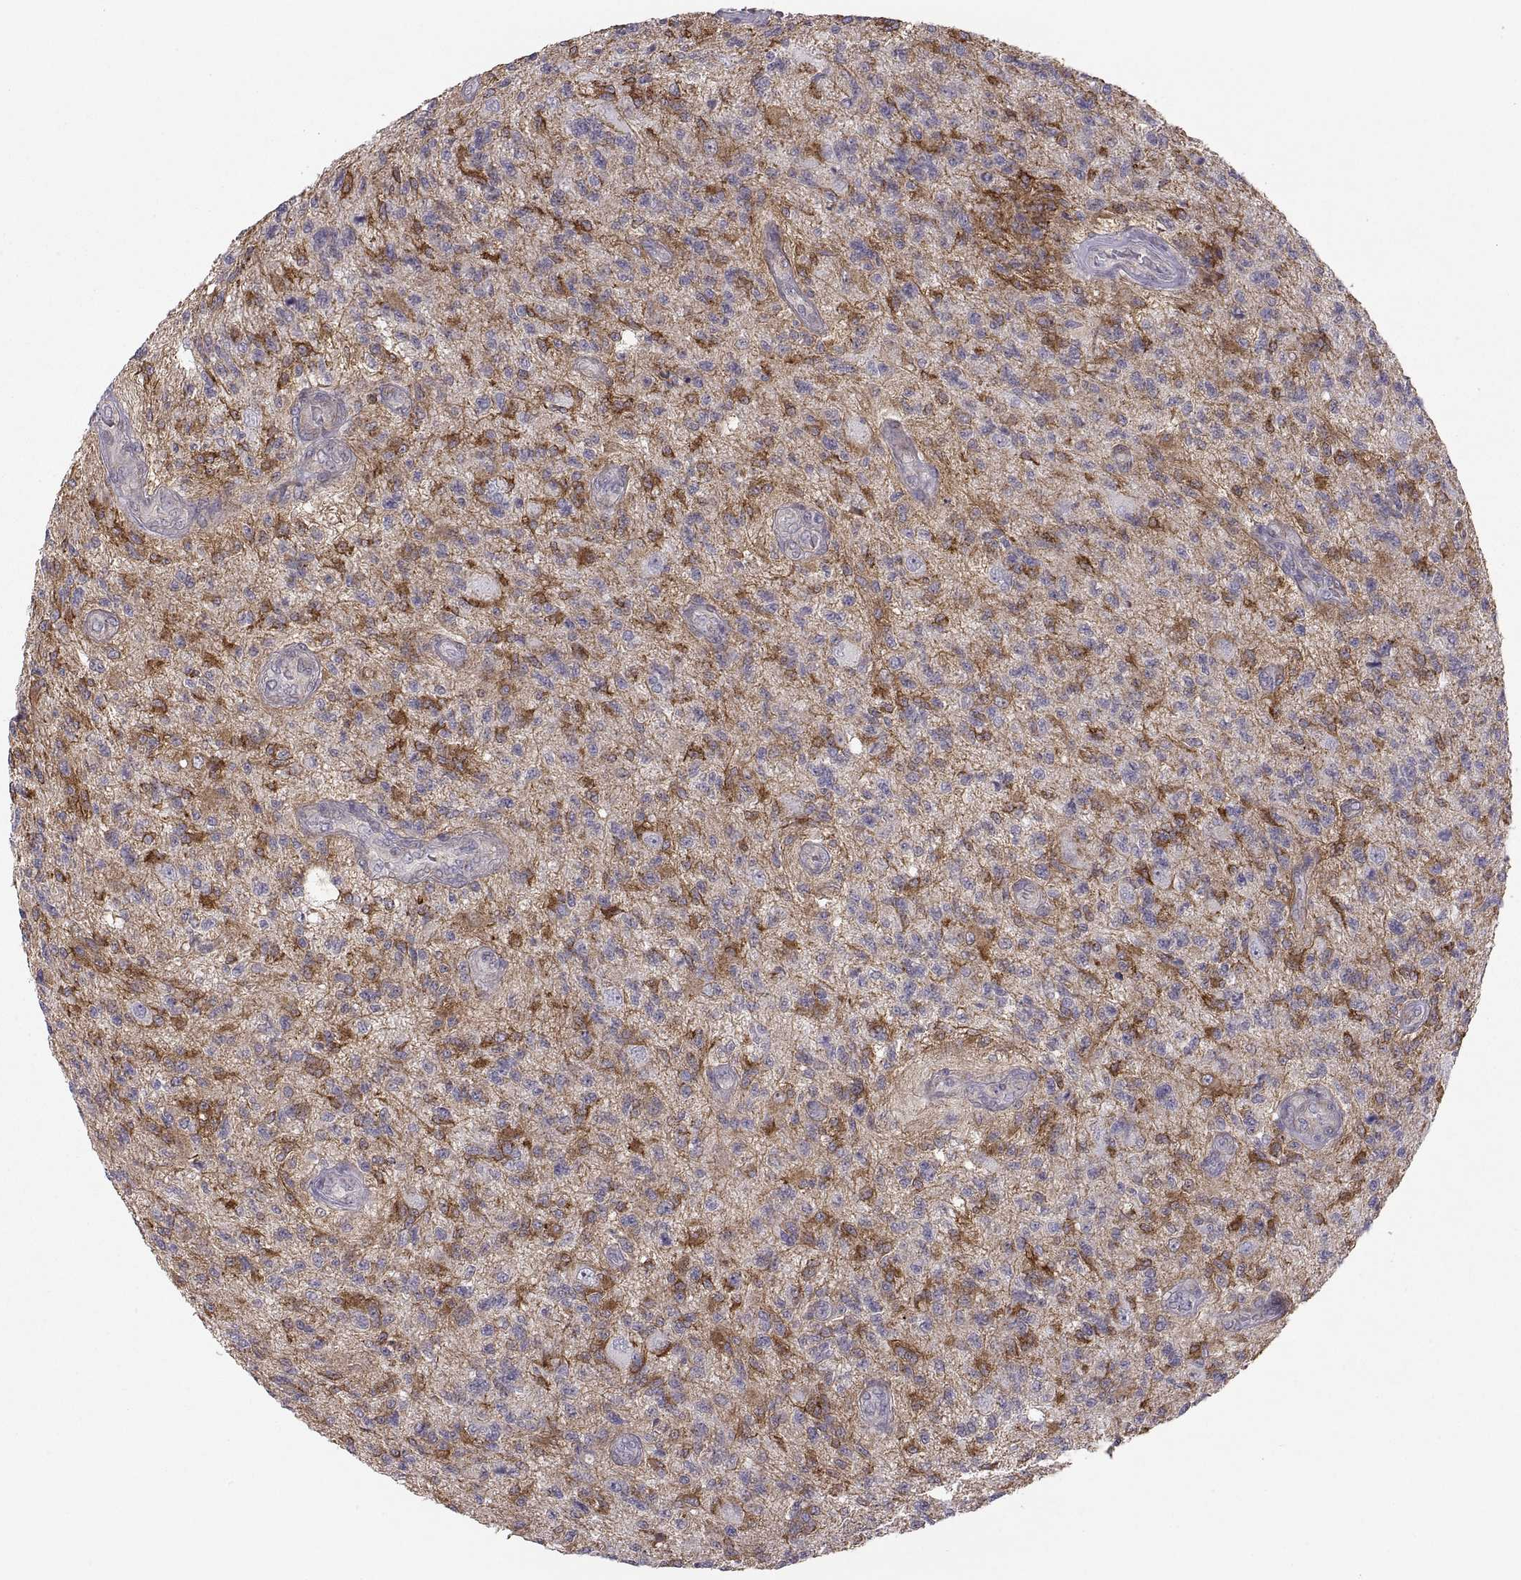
{"staining": {"intensity": "negative", "quantity": "none", "location": "none"}, "tissue": "glioma", "cell_type": "Tumor cells", "image_type": "cancer", "snomed": [{"axis": "morphology", "description": "Glioma, malignant, High grade"}, {"axis": "topography", "description": "Brain"}], "caption": "Micrograph shows no protein expression in tumor cells of malignant high-grade glioma tissue.", "gene": "EZR", "patient": {"sex": "male", "age": 56}}